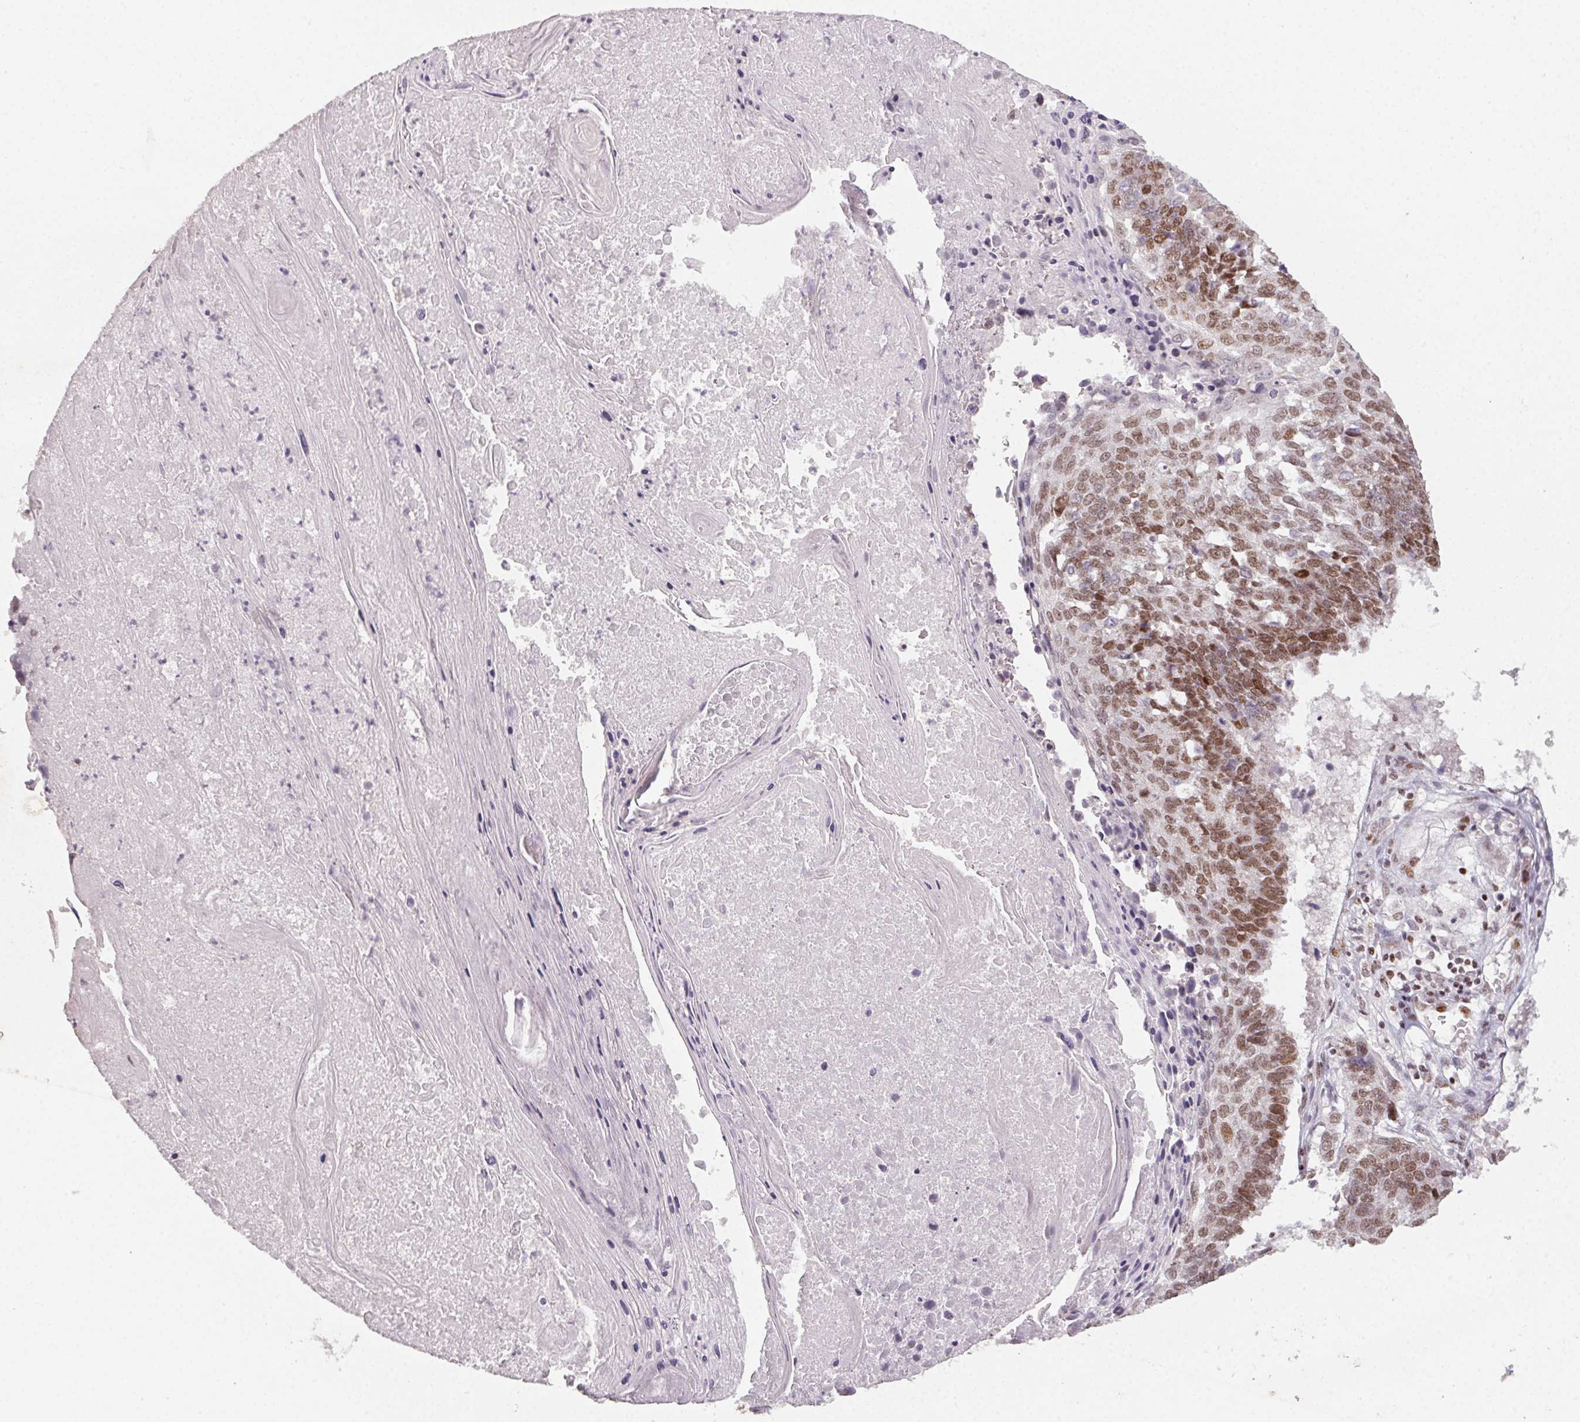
{"staining": {"intensity": "moderate", "quantity": ">75%", "location": "nuclear"}, "tissue": "lung cancer", "cell_type": "Tumor cells", "image_type": "cancer", "snomed": [{"axis": "morphology", "description": "Squamous cell carcinoma, NOS"}, {"axis": "topography", "description": "Lung"}], "caption": "Squamous cell carcinoma (lung) was stained to show a protein in brown. There is medium levels of moderate nuclear expression in approximately >75% of tumor cells.", "gene": "KMT2A", "patient": {"sex": "male", "age": 73}}